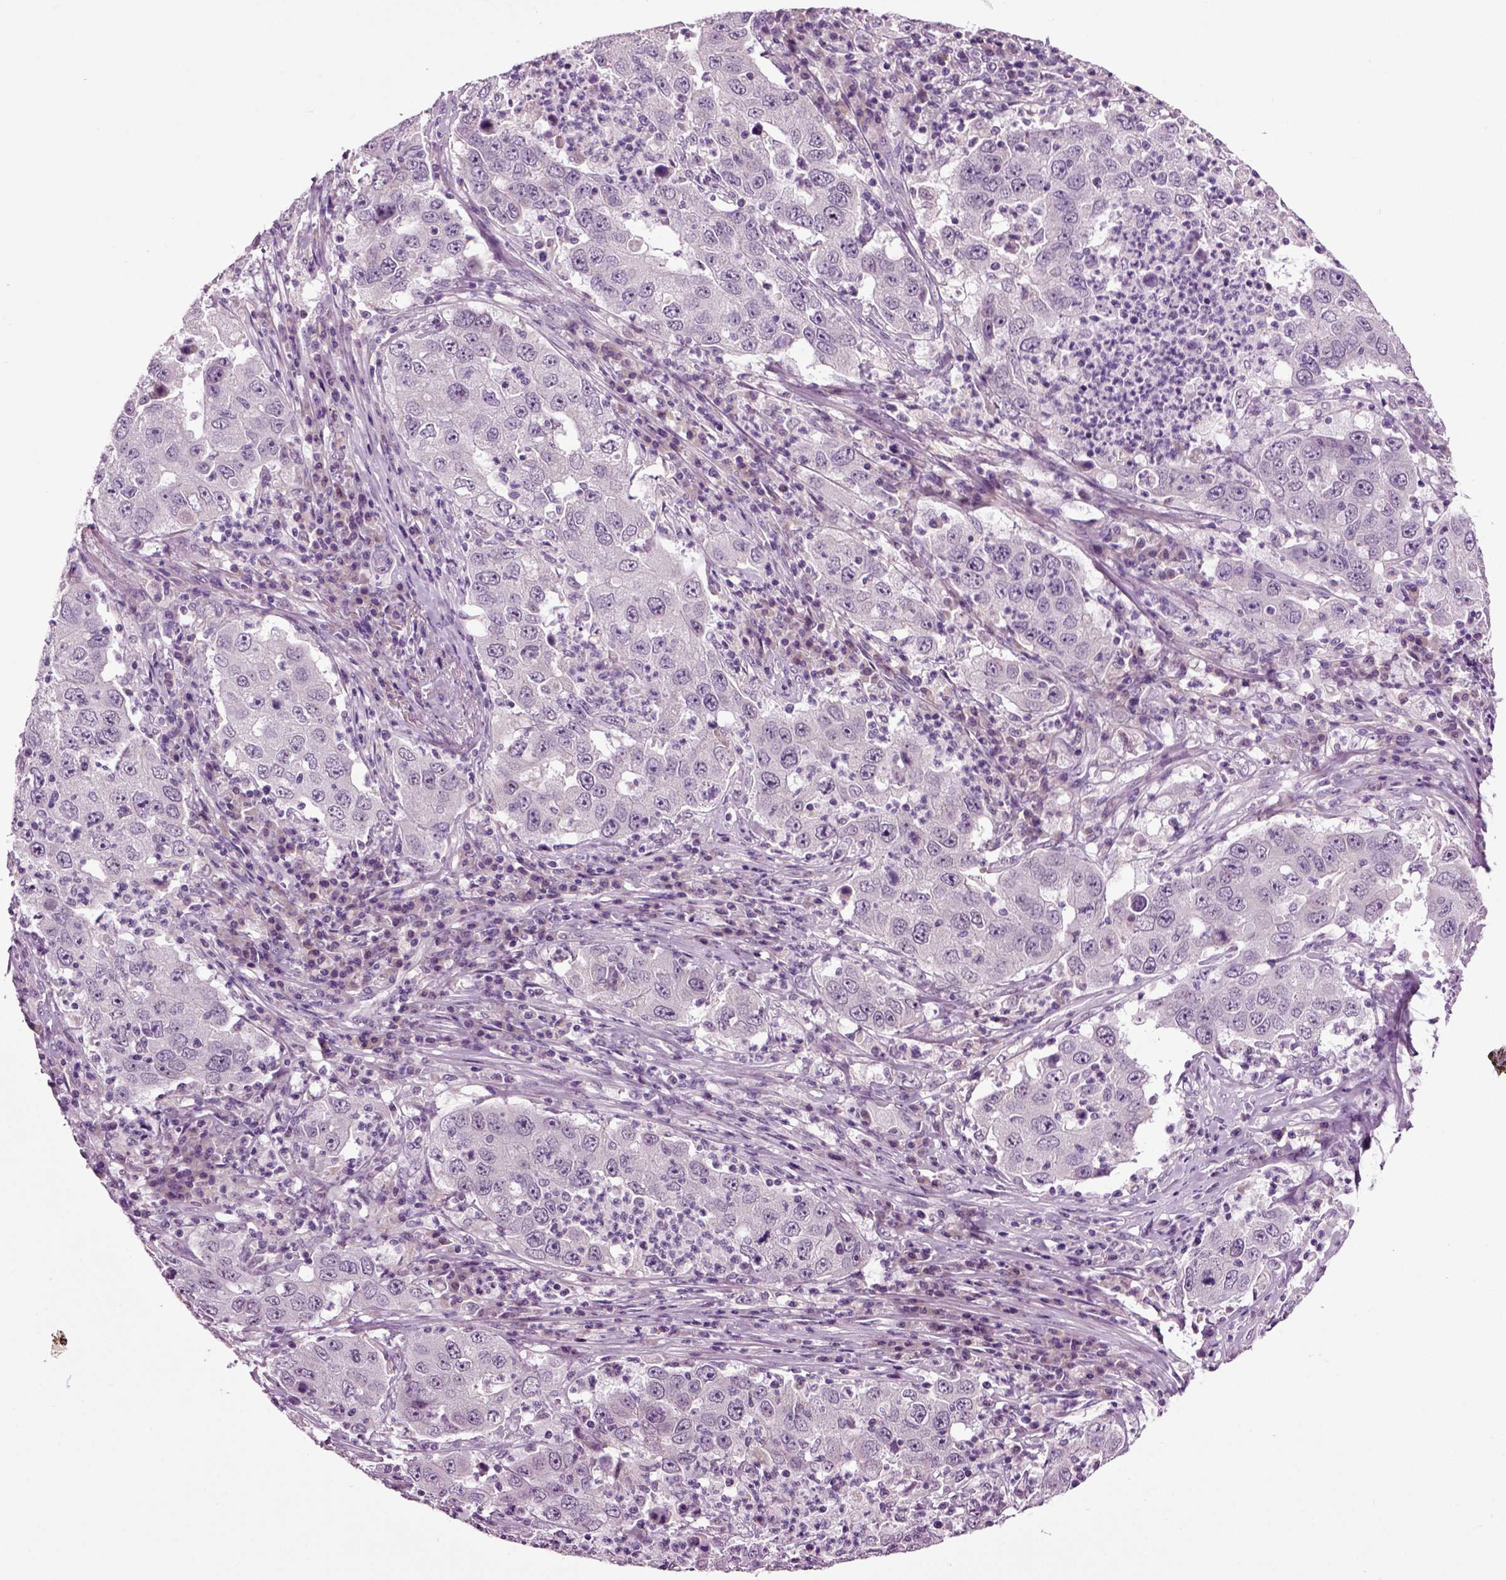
{"staining": {"intensity": "negative", "quantity": "none", "location": "none"}, "tissue": "lung cancer", "cell_type": "Tumor cells", "image_type": "cancer", "snomed": [{"axis": "morphology", "description": "Adenocarcinoma, NOS"}, {"axis": "topography", "description": "Lung"}], "caption": "Lung adenocarcinoma was stained to show a protein in brown. There is no significant expression in tumor cells.", "gene": "SPATA17", "patient": {"sex": "male", "age": 73}}